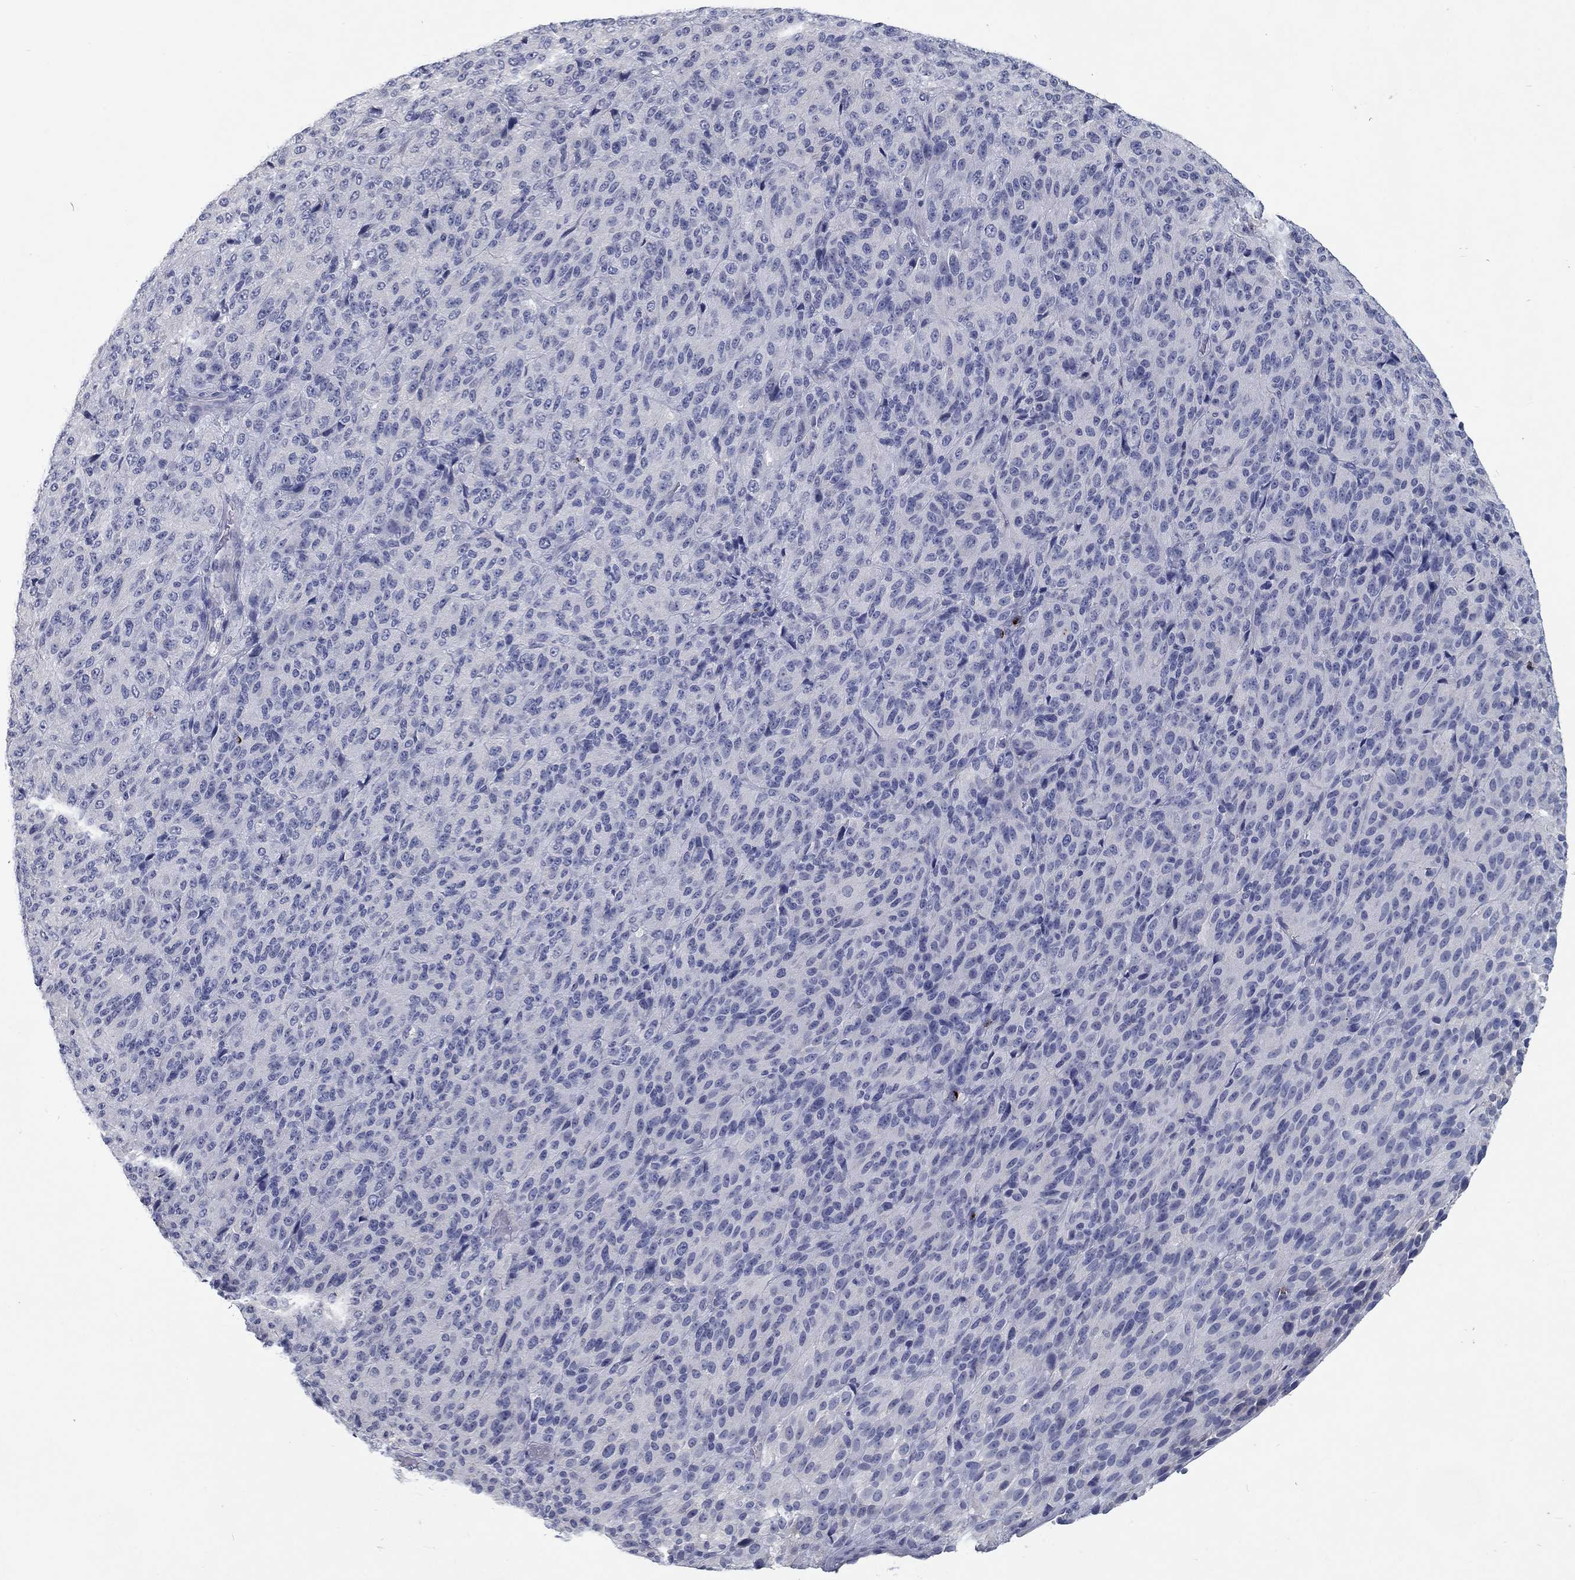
{"staining": {"intensity": "negative", "quantity": "none", "location": "none"}, "tissue": "melanoma", "cell_type": "Tumor cells", "image_type": "cancer", "snomed": [{"axis": "morphology", "description": "Malignant melanoma, Metastatic site"}, {"axis": "topography", "description": "Brain"}], "caption": "A photomicrograph of human malignant melanoma (metastatic site) is negative for staining in tumor cells.", "gene": "GZMA", "patient": {"sex": "female", "age": 56}}